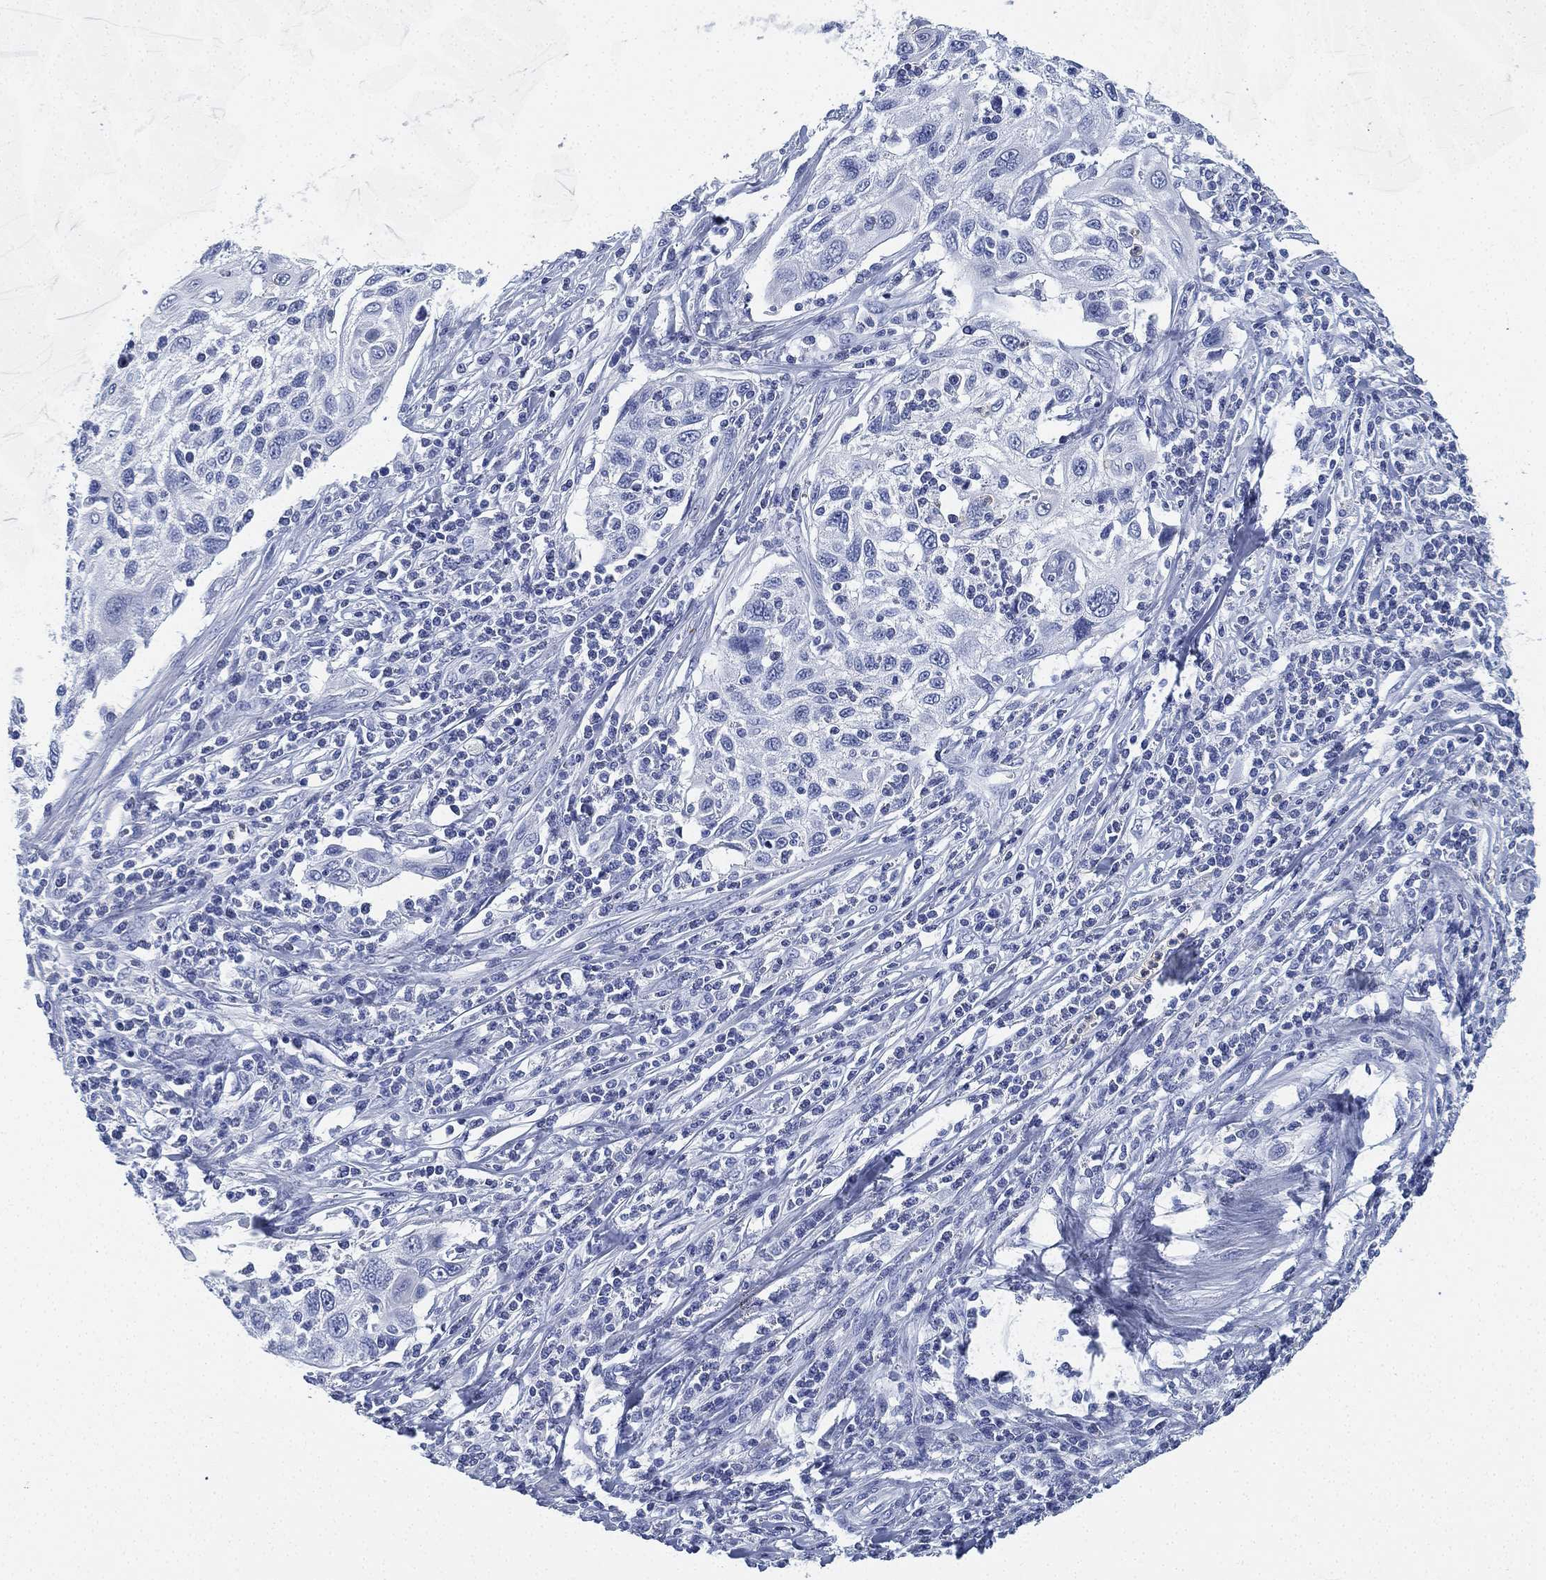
{"staining": {"intensity": "negative", "quantity": "none", "location": "none"}, "tissue": "cervical cancer", "cell_type": "Tumor cells", "image_type": "cancer", "snomed": [{"axis": "morphology", "description": "Squamous cell carcinoma, NOS"}, {"axis": "topography", "description": "Cervix"}], "caption": "A high-resolution micrograph shows IHC staining of cervical cancer (squamous cell carcinoma), which shows no significant expression in tumor cells.", "gene": "DEFB121", "patient": {"sex": "female", "age": 70}}